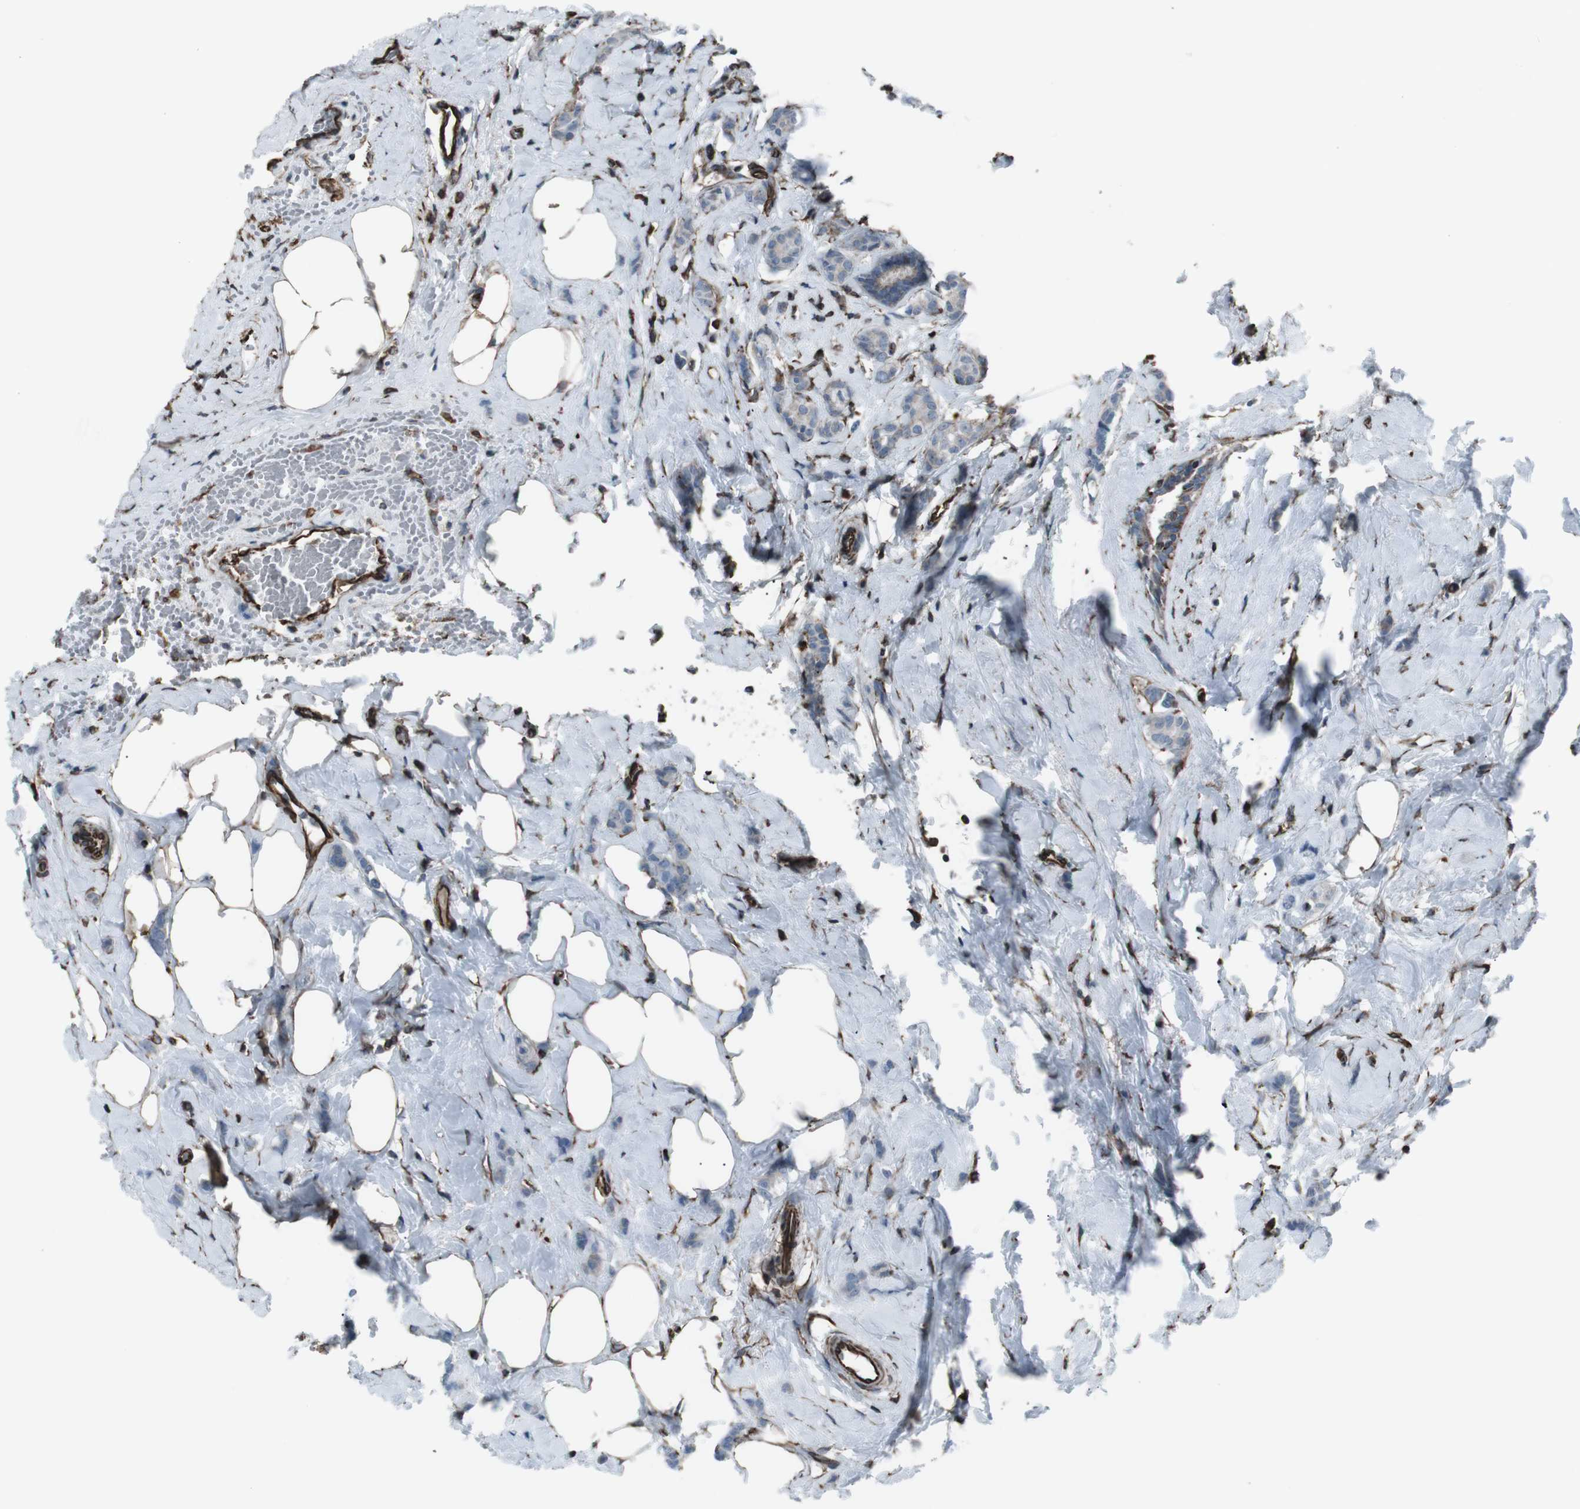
{"staining": {"intensity": "weak", "quantity": "<25%", "location": "cytoplasmic/membranous"}, "tissue": "breast cancer", "cell_type": "Tumor cells", "image_type": "cancer", "snomed": [{"axis": "morphology", "description": "Lobular carcinoma"}, {"axis": "topography", "description": "Breast"}], "caption": "Breast cancer was stained to show a protein in brown. There is no significant staining in tumor cells. Brightfield microscopy of IHC stained with DAB (3,3'-diaminobenzidine) (brown) and hematoxylin (blue), captured at high magnification.", "gene": "TMEM141", "patient": {"sex": "female", "age": 60}}